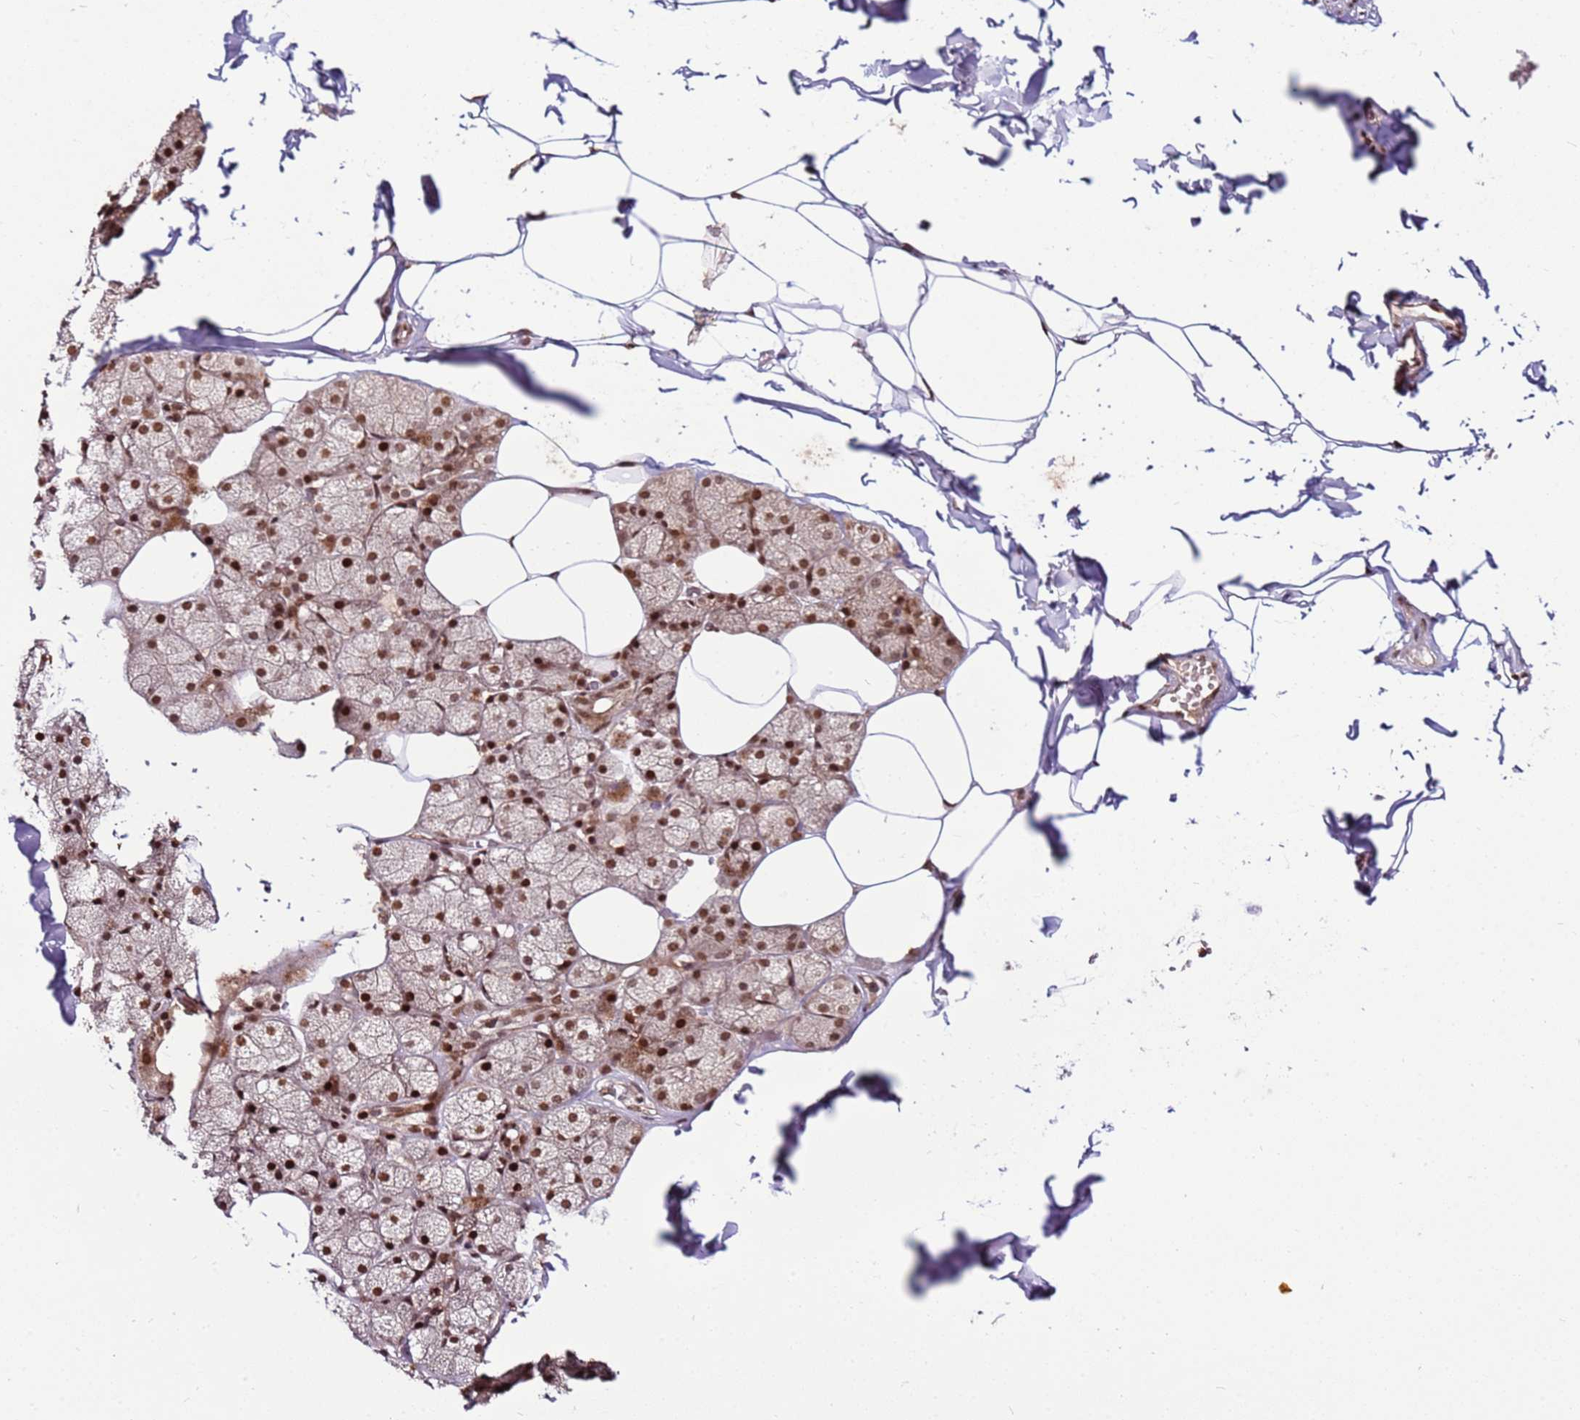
{"staining": {"intensity": "moderate", "quantity": ">75%", "location": "nuclear"}, "tissue": "adipose tissue", "cell_type": "Adipocytes", "image_type": "normal", "snomed": [{"axis": "morphology", "description": "Normal tissue, NOS"}, {"axis": "topography", "description": "Salivary gland"}, {"axis": "topography", "description": "Peripheral nerve tissue"}], "caption": "Immunohistochemical staining of normal human adipose tissue reveals medium levels of moderate nuclear staining in about >75% of adipocytes.", "gene": "ZBTB12", "patient": {"sex": "male", "age": 38}}